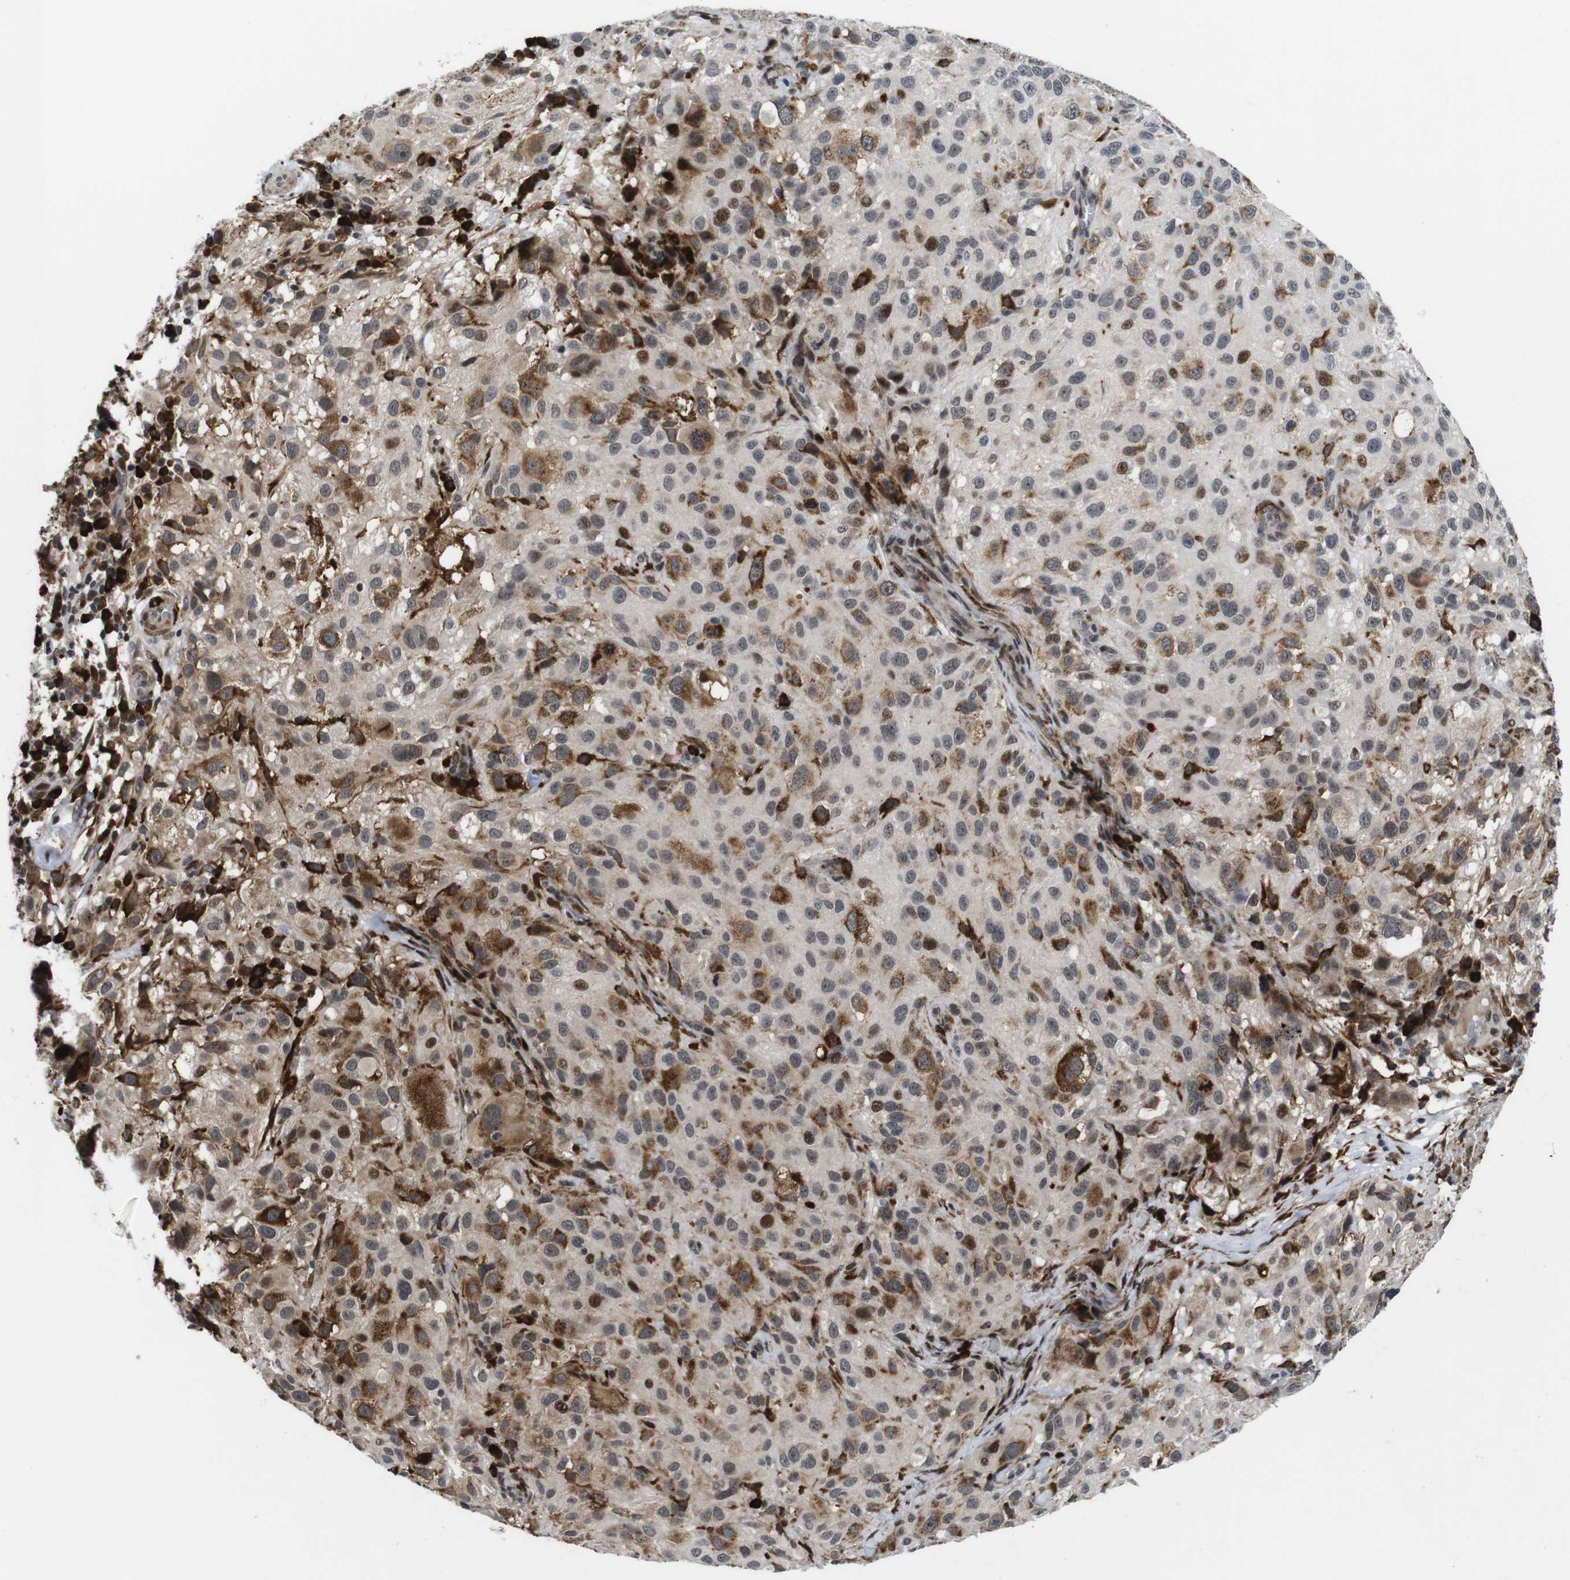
{"staining": {"intensity": "moderate", "quantity": "25%-75%", "location": "cytoplasmic/membranous,nuclear"}, "tissue": "melanoma", "cell_type": "Tumor cells", "image_type": "cancer", "snomed": [{"axis": "morphology", "description": "Necrosis, NOS"}, {"axis": "morphology", "description": "Malignant melanoma, NOS"}, {"axis": "topography", "description": "Skin"}], "caption": "Protein staining reveals moderate cytoplasmic/membranous and nuclear positivity in approximately 25%-75% of tumor cells in melanoma. (Stains: DAB in brown, nuclei in blue, Microscopy: brightfield microscopy at high magnification).", "gene": "EIF4G1", "patient": {"sex": "female", "age": 87}}